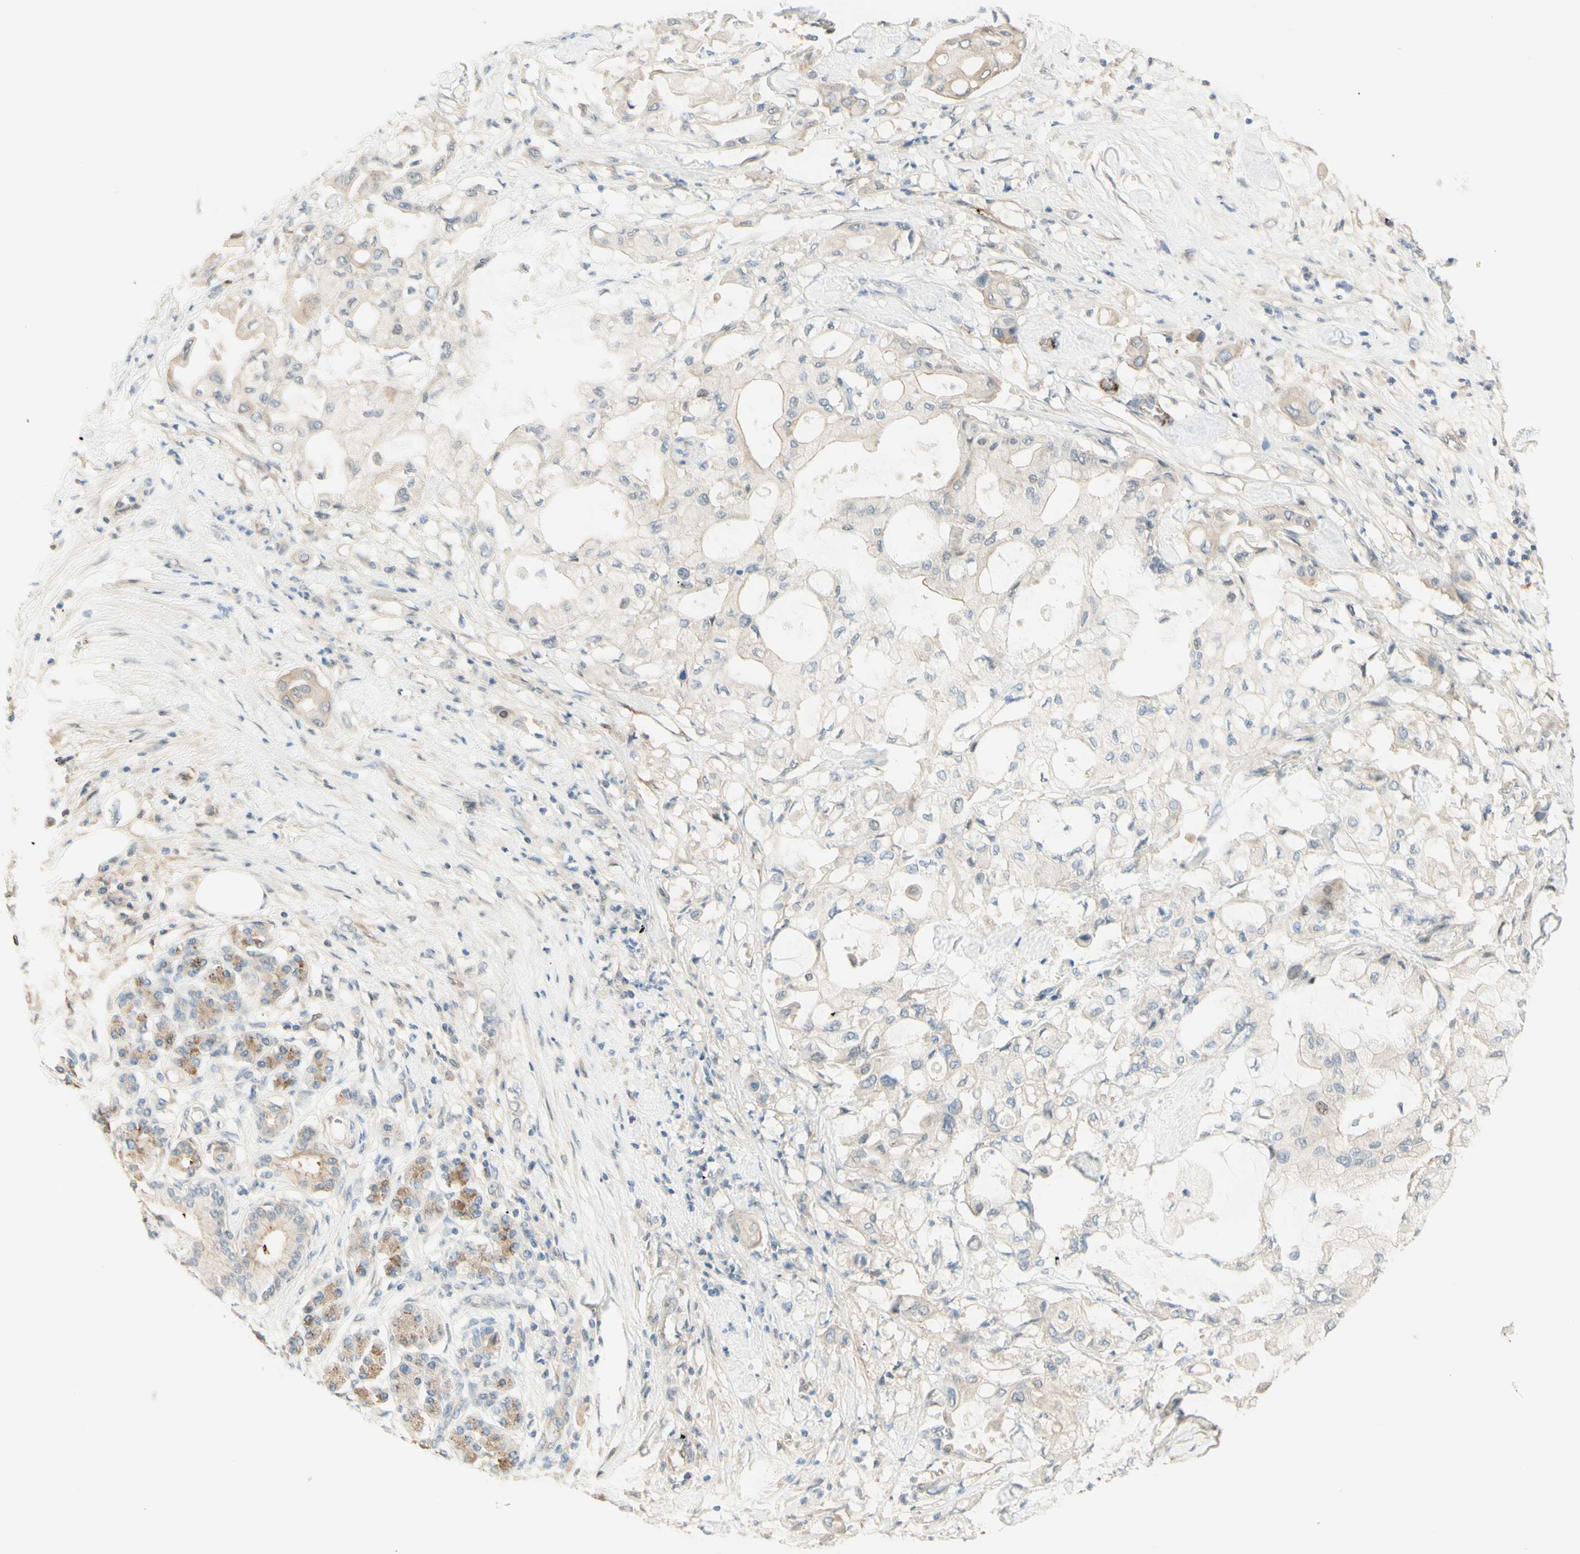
{"staining": {"intensity": "negative", "quantity": "none", "location": "none"}, "tissue": "pancreatic cancer", "cell_type": "Tumor cells", "image_type": "cancer", "snomed": [{"axis": "morphology", "description": "Adenocarcinoma, NOS"}, {"axis": "morphology", "description": "Adenocarcinoma, metastatic, NOS"}, {"axis": "topography", "description": "Lymph node"}, {"axis": "topography", "description": "Pancreas"}, {"axis": "topography", "description": "Duodenum"}], "caption": "Pancreatic cancer (metastatic adenocarcinoma) was stained to show a protein in brown. There is no significant expression in tumor cells. The staining is performed using DAB brown chromogen with nuclei counter-stained in using hematoxylin.", "gene": "ANGPT2", "patient": {"sex": "female", "age": 64}}